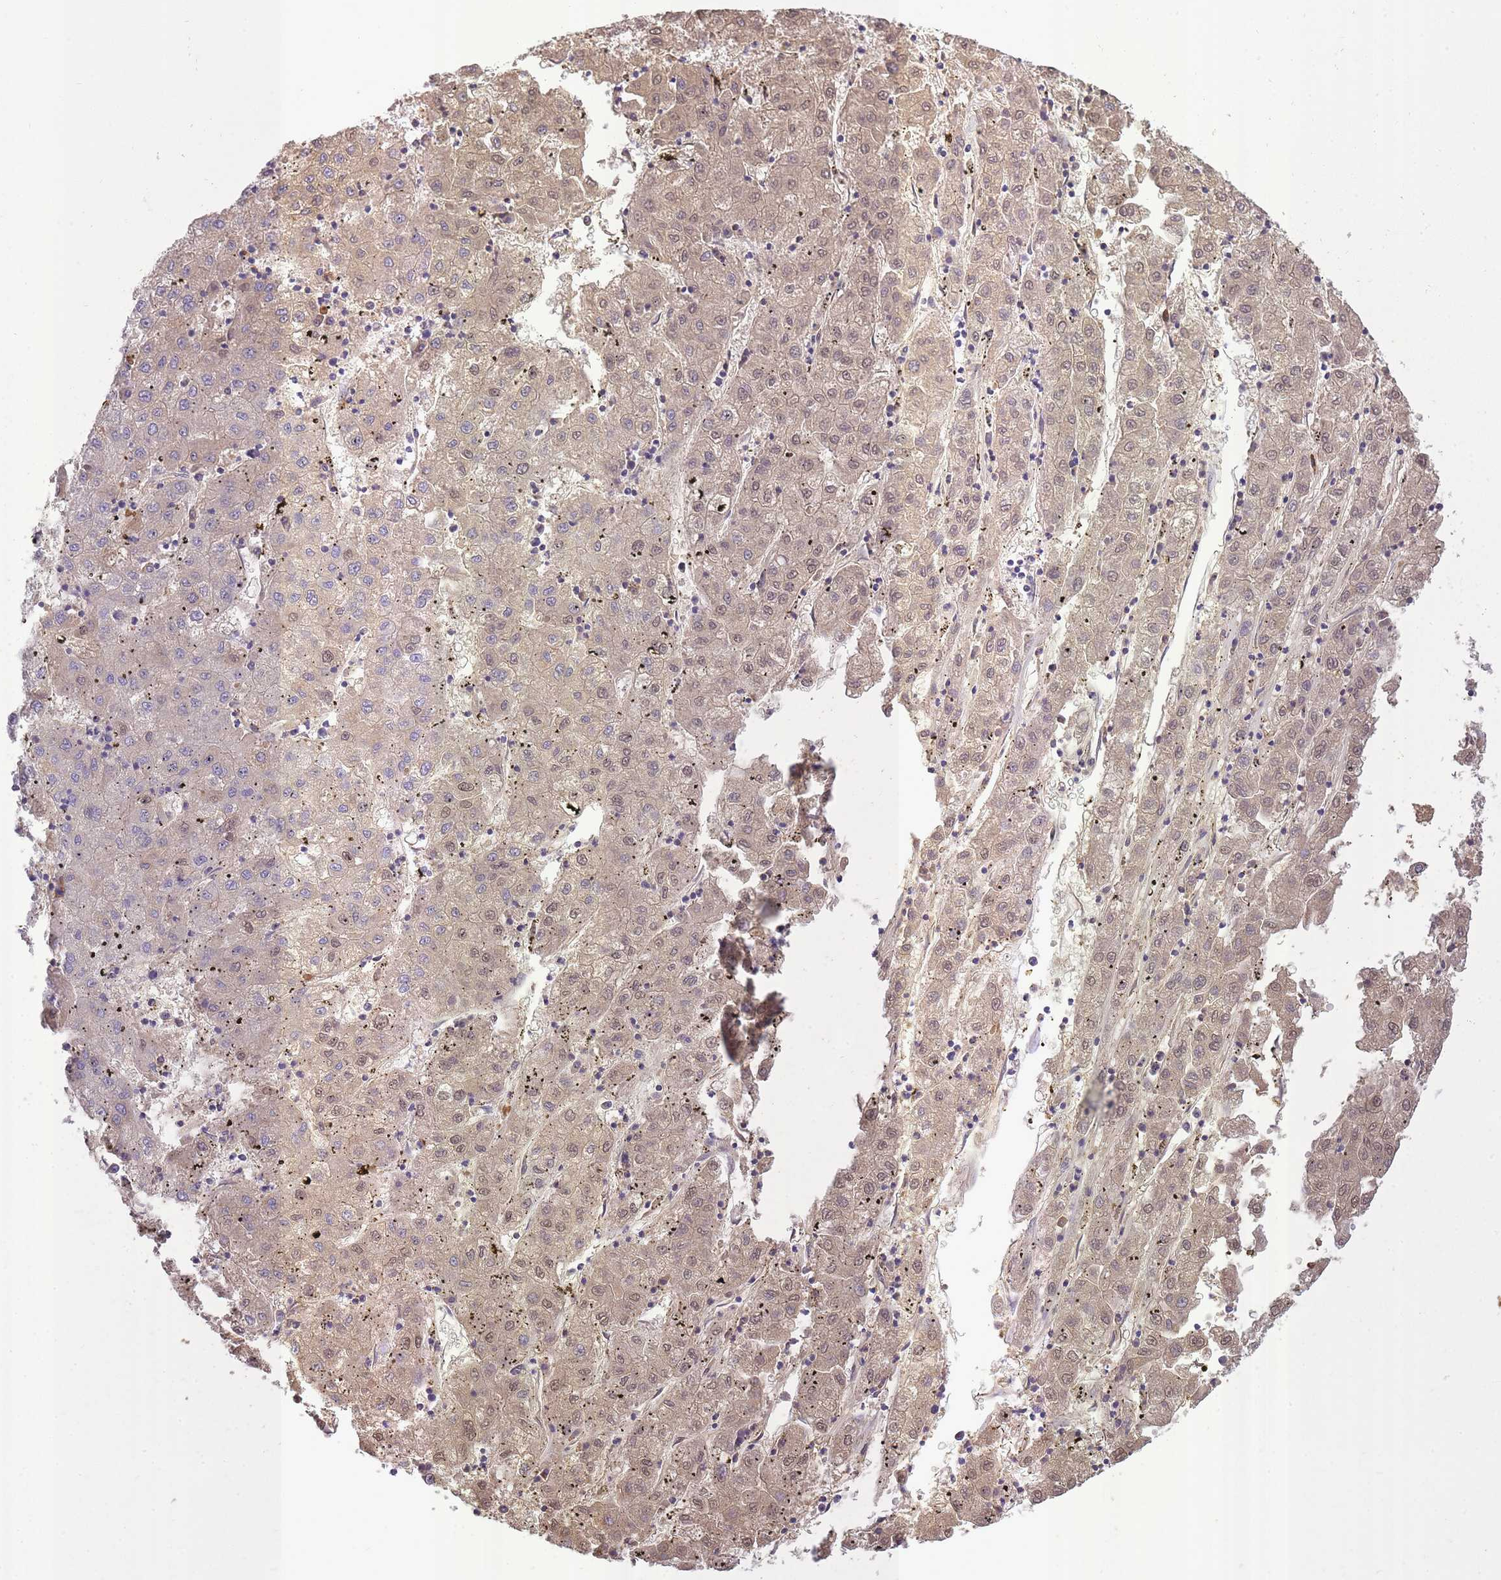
{"staining": {"intensity": "weak", "quantity": "25%-75%", "location": "cytoplasmic/membranous,nuclear"}, "tissue": "liver cancer", "cell_type": "Tumor cells", "image_type": "cancer", "snomed": [{"axis": "morphology", "description": "Carcinoma, Hepatocellular, NOS"}, {"axis": "topography", "description": "Liver"}], "caption": "Liver hepatocellular carcinoma tissue reveals weak cytoplasmic/membranous and nuclear staining in about 25%-75% of tumor cells, visualized by immunohistochemistry. (Stains: DAB (3,3'-diaminobenzidine) in brown, nuclei in blue, Microscopy: brightfield microscopy at high magnification).", "gene": "IGKV1D-42", "patient": {"sex": "male", "age": 72}}